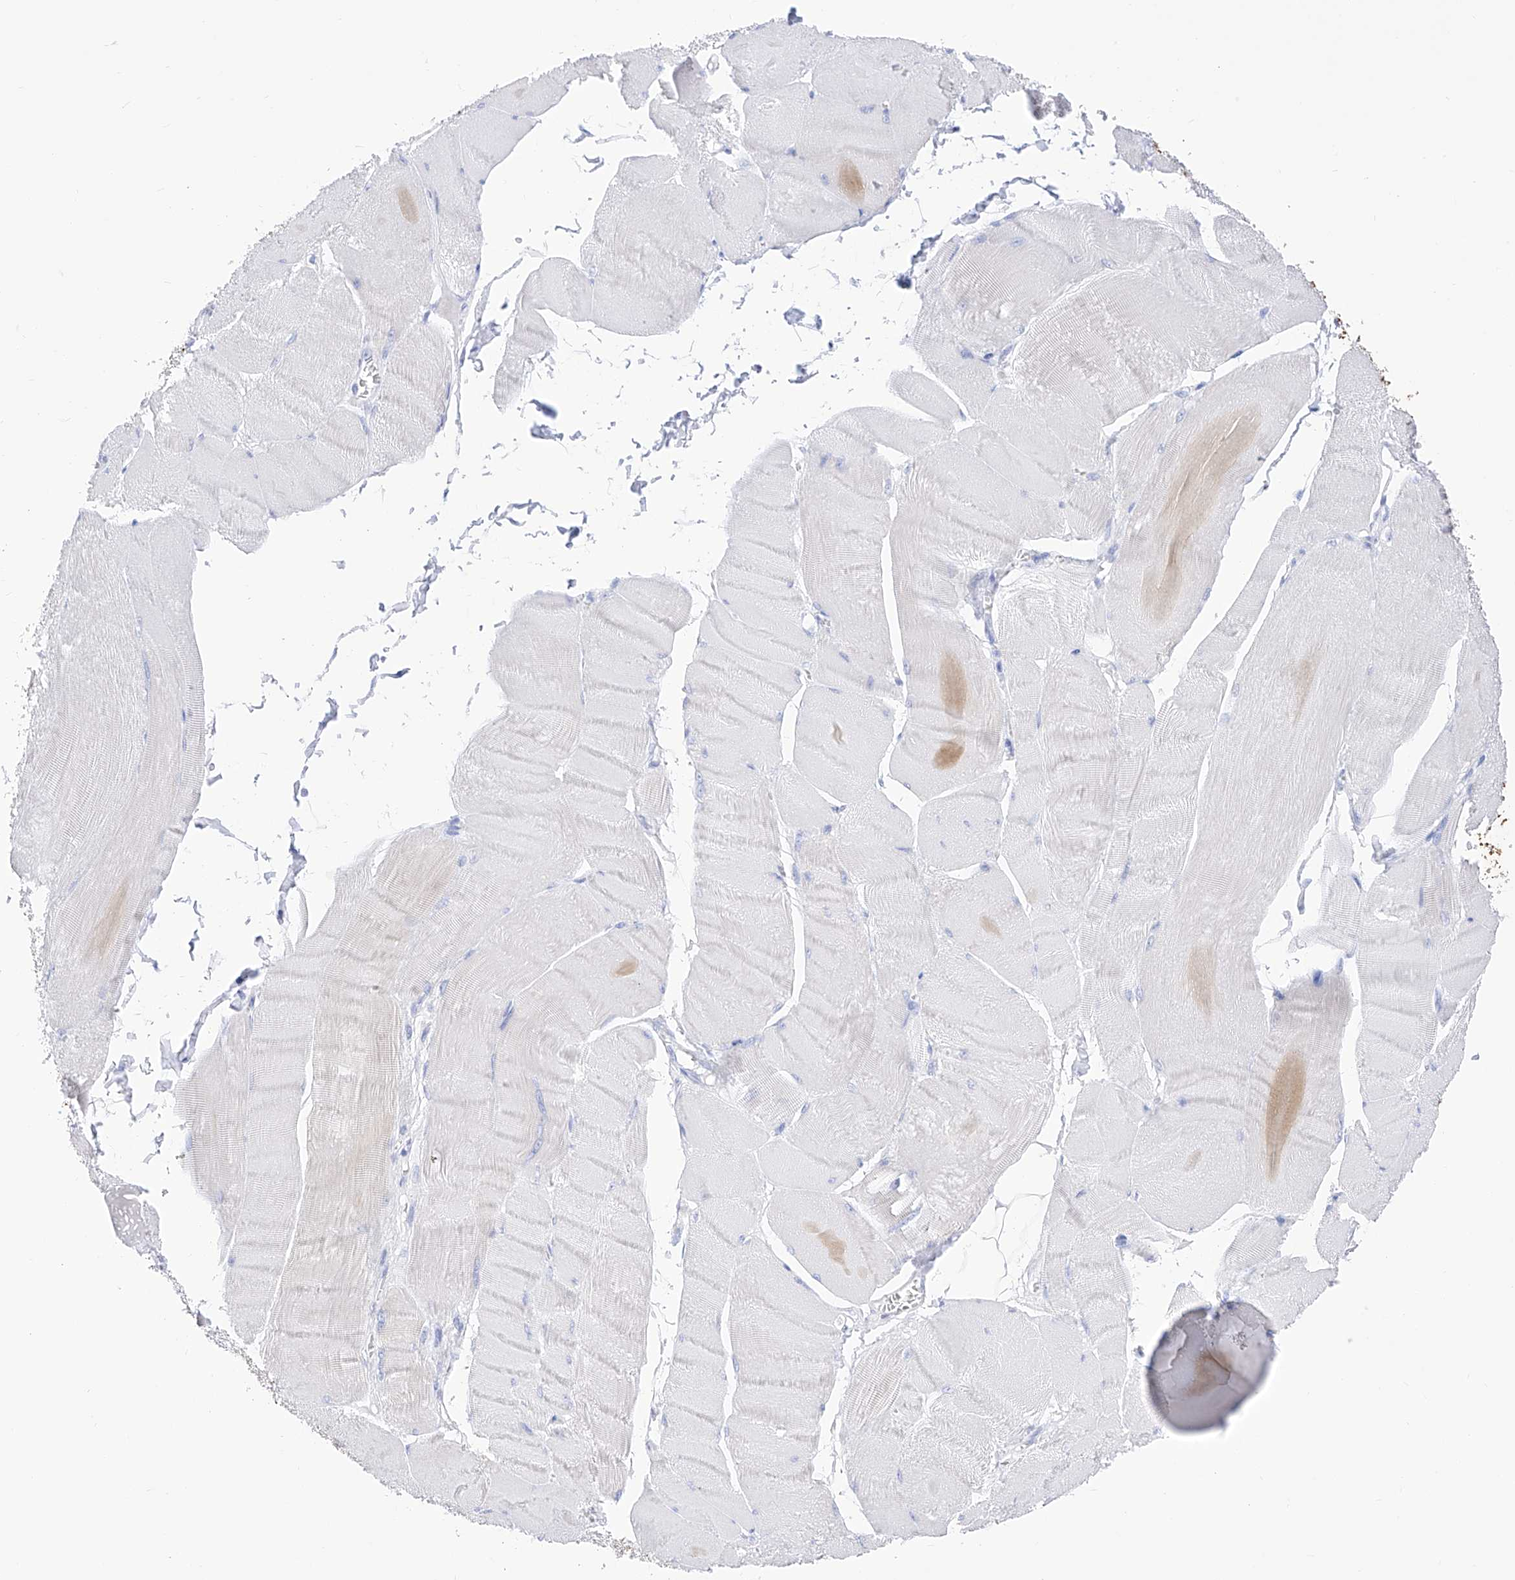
{"staining": {"intensity": "negative", "quantity": "none", "location": "none"}, "tissue": "skeletal muscle", "cell_type": "Myocytes", "image_type": "normal", "snomed": [{"axis": "morphology", "description": "Normal tissue, NOS"}, {"axis": "morphology", "description": "Basal cell carcinoma"}, {"axis": "topography", "description": "Skeletal muscle"}], "caption": "Immunohistochemistry (IHC) photomicrograph of unremarkable human skeletal muscle stained for a protein (brown), which shows no positivity in myocytes. (Immunohistochemistry (IHC), brightfield microscopy, high magnification).", "gene": "TRPC7", "patient": {"sex": "female", "age": 64}}